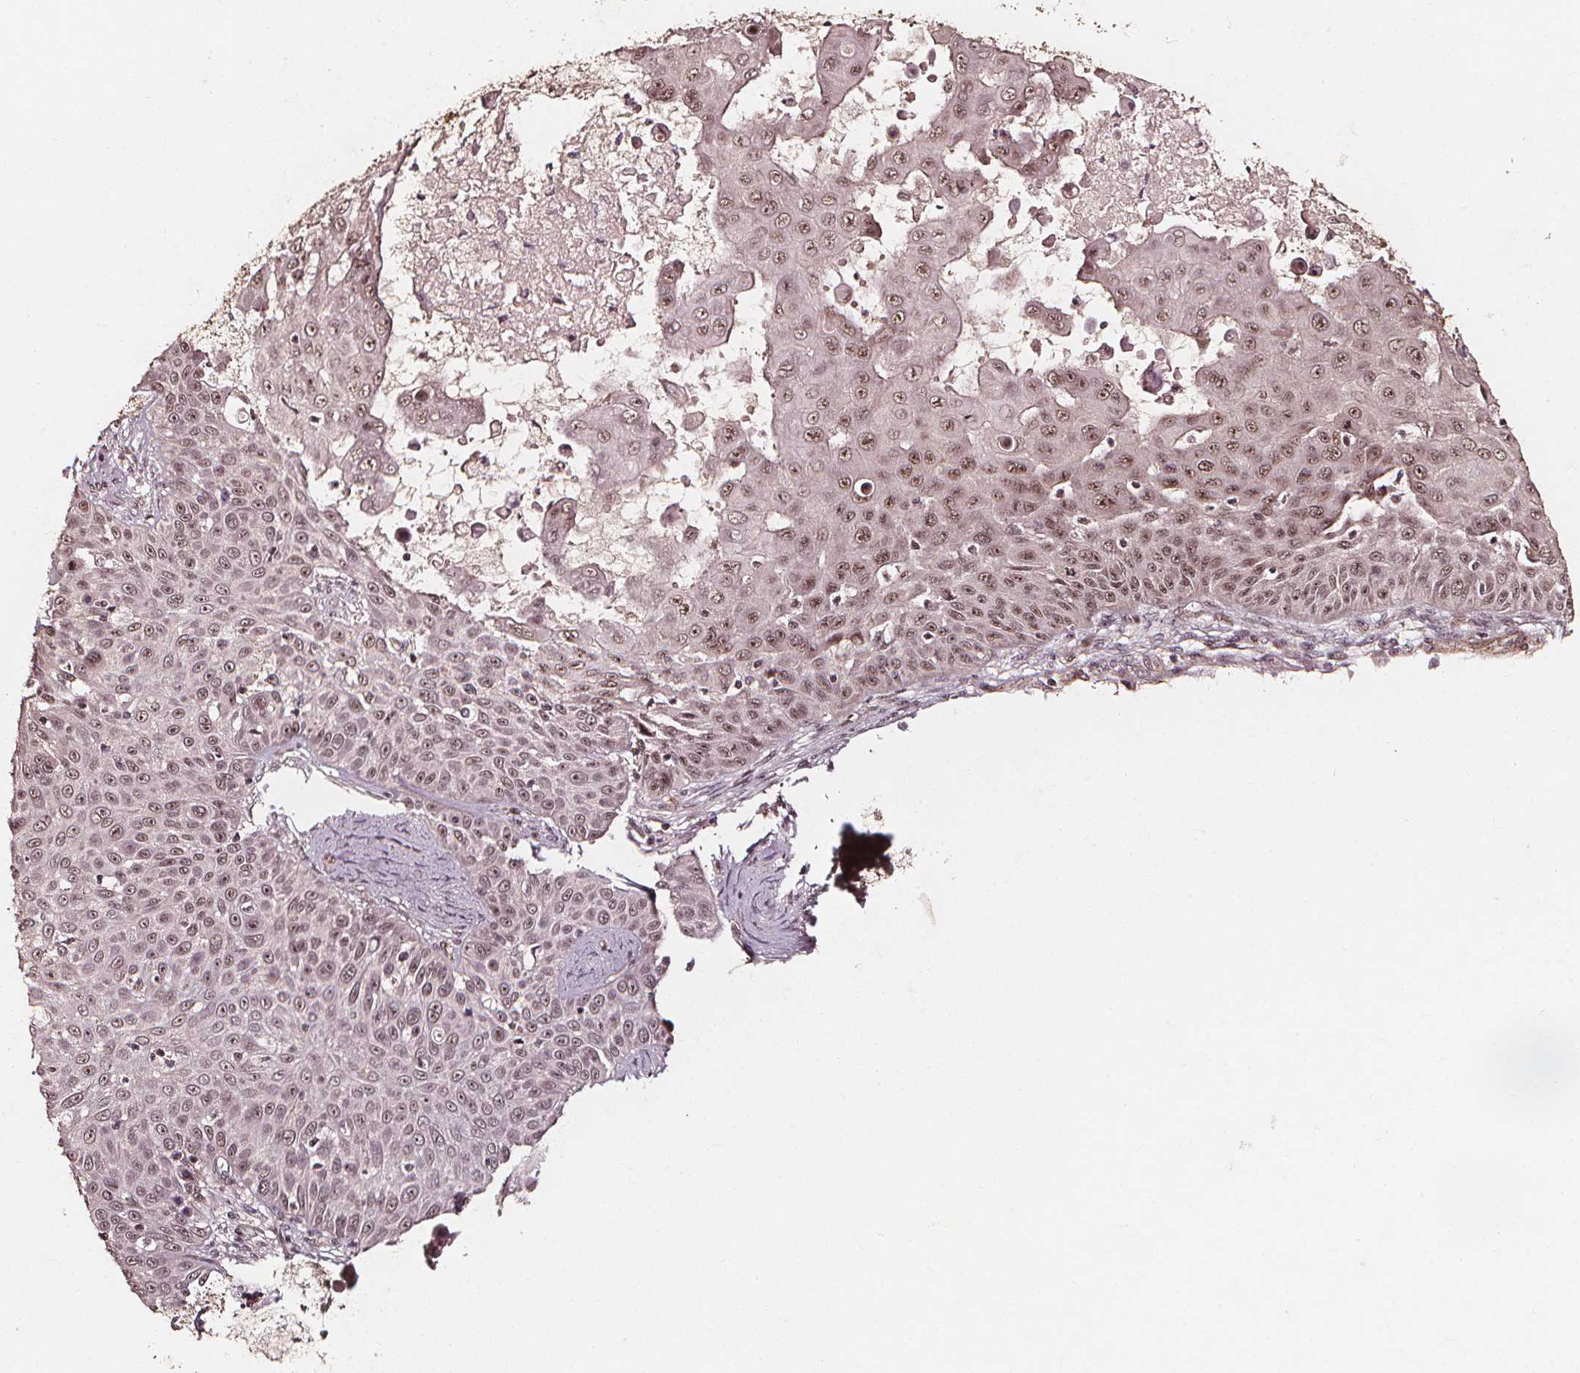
{"staining": {"intensity": "weak", "quantity": ">75%", "location": "nuclear"}, "tissue": "skin cancer", "cell_type": "Tumor cells", "image_type": "cancer", "snomed": [{"axis": "morphology", "description": "Squamous cell carcinoma, NOS"}, {"axis": "topography", "description": "Skin"}], "caption": "The histopathology image exhibits staining of skin cancer, revealing weak nuclear protein expression (brown color) within tumor cells.", "gene": "EXOSC9", "patient": {"sex": "male", "age": 82}}